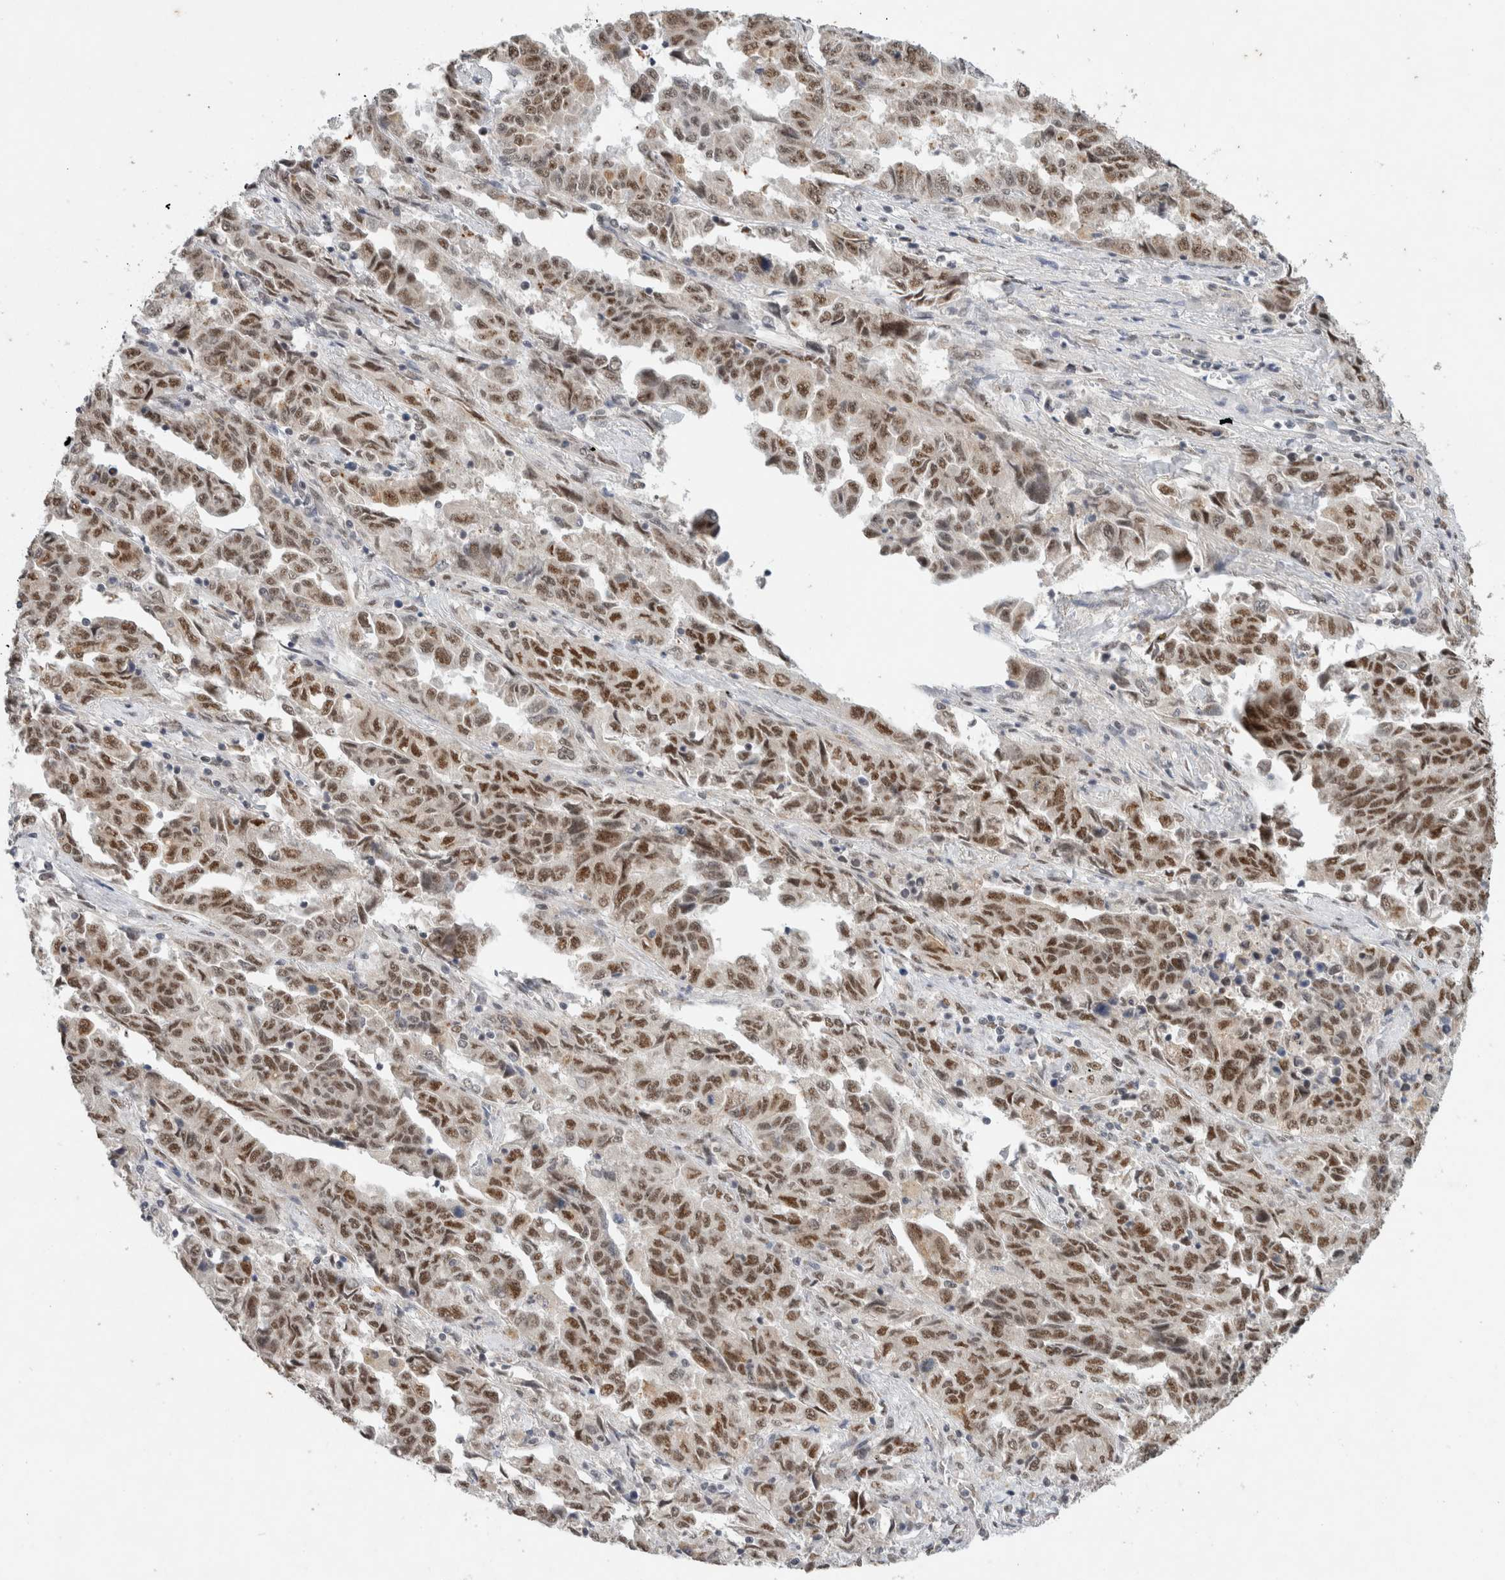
{"staining": {"intensity": "strong", "quantity": "25%-75%", "location": "nuclear"}, "tissue": "lung cancer", "cell_type": "Tumor cells", "image_type": "cancer", "snomed": [{"axis": "morphology", "description": "Adenocarcinoma, NOS"}, {"axis": "topography", "description": "Lung"}], "caption": "Tumor cells exhibit high levels of strong nuclear positivity in about 25%-75% of cells in lung adenocarcinoma.", "gene": "DDX42", "patient": {"sex": "female", "age": 51}}